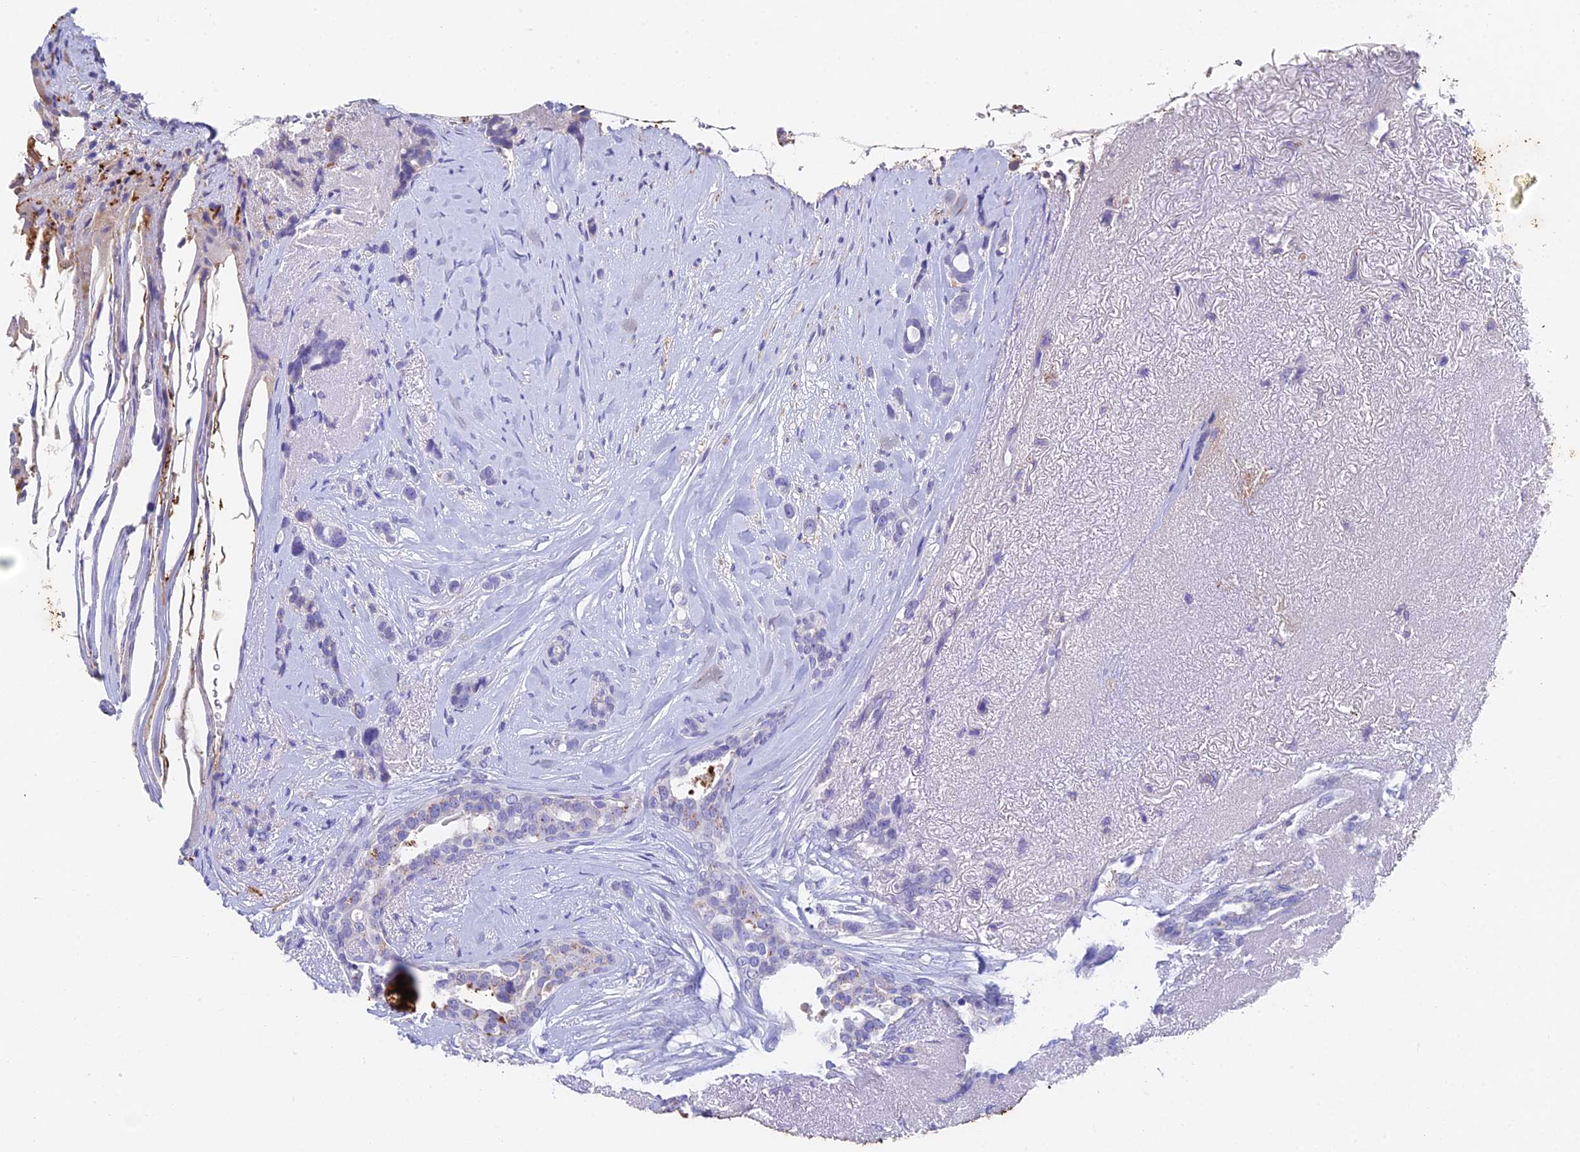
{"staining": {"intensity": "negative", "quantity": "none", "location": "none"}, "tissue": "breast cancer", "cell_type": "Tumor cells", "image_type": "cancer", "snomed": [{"axis": "morphology", "description": "Lobular carcinoma"}, {"axis": "topography", "description": "Breast"}], "caption": "Human breast lobular carcinoma stained for a protein using immunohistochemistry shows no expression in tumor cells.", "gene": "ADAMTS13", "patient": {"sex": "female", "age": 51}}